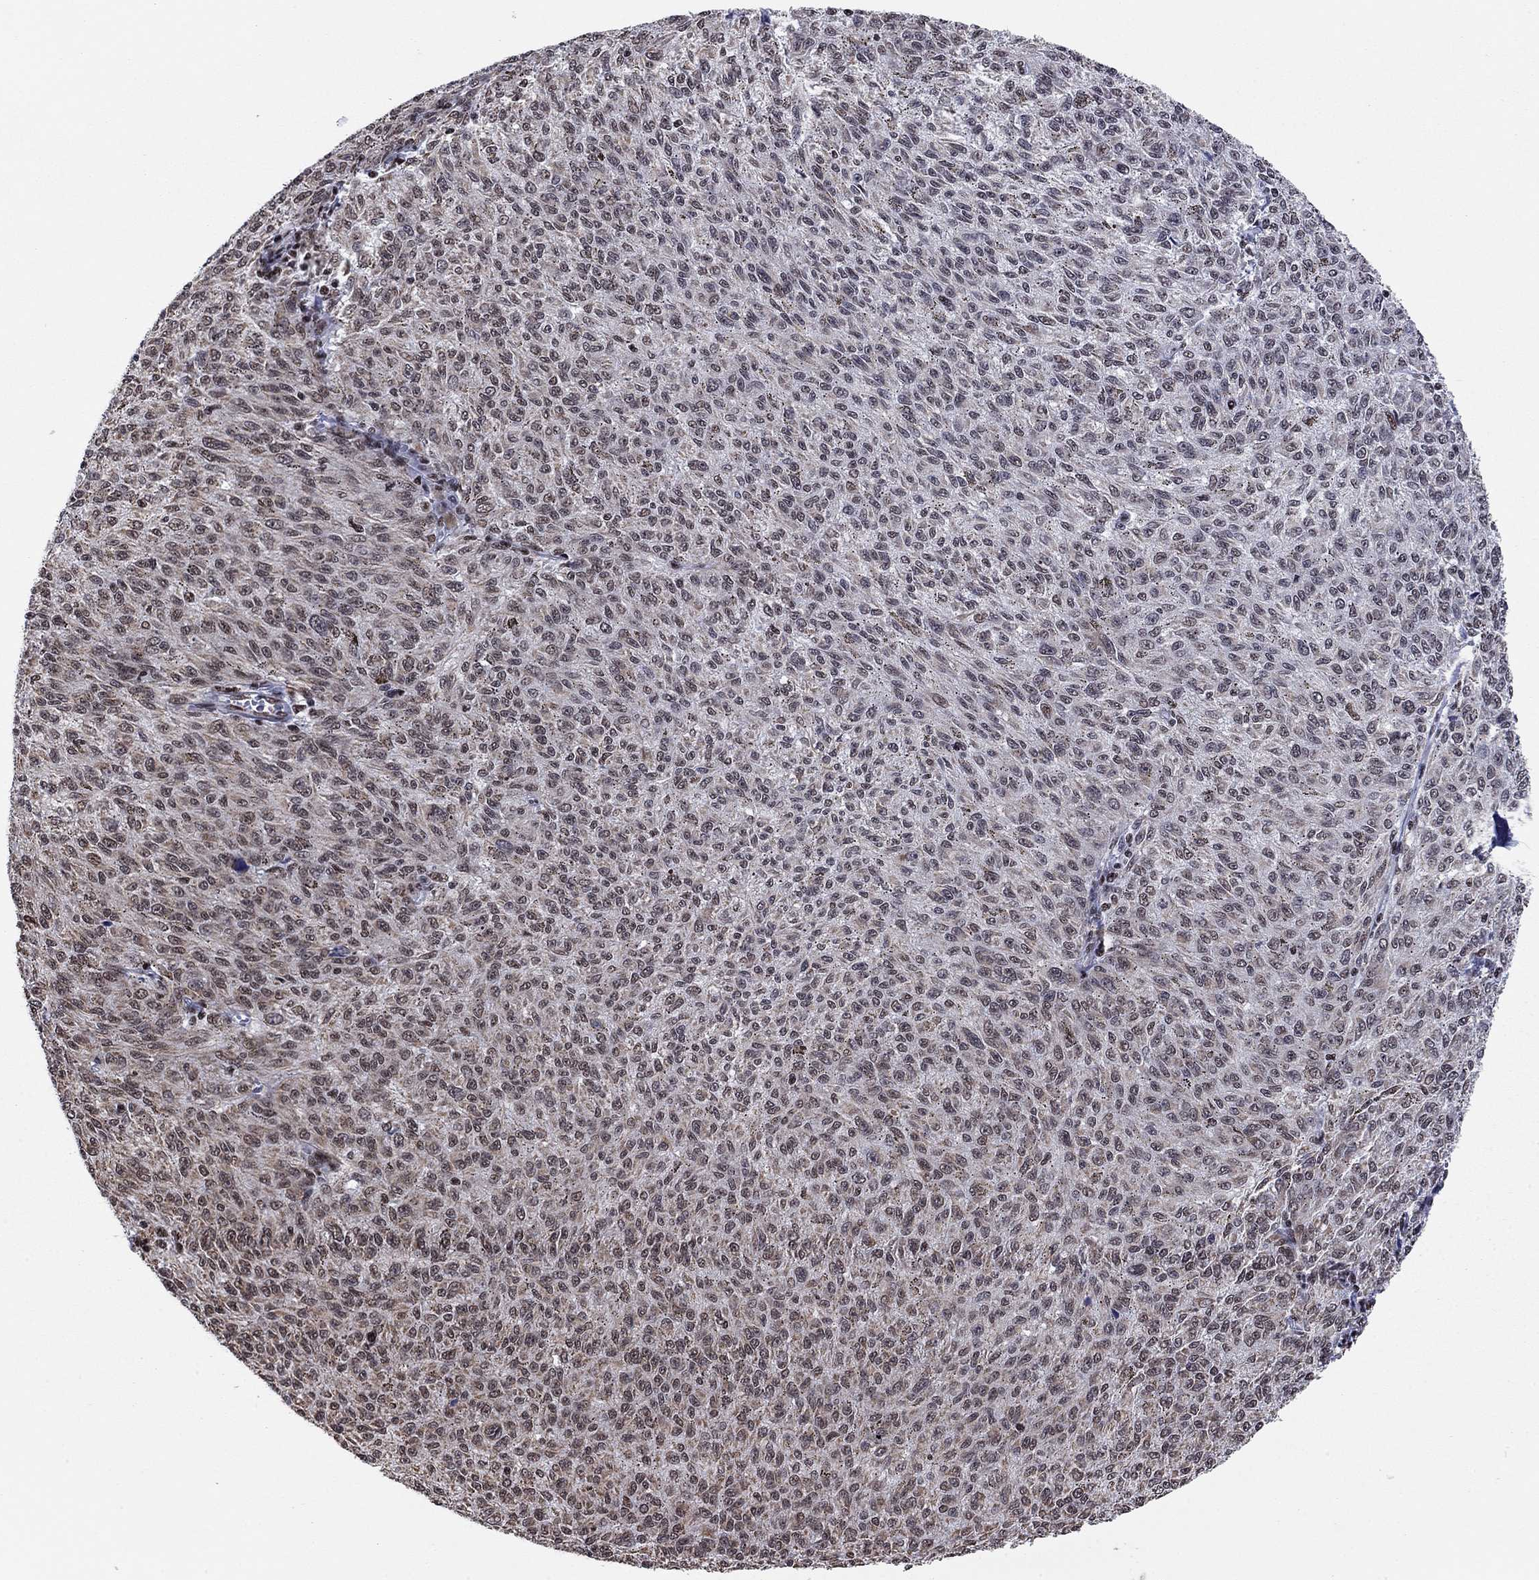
{"staining": {"intensity": "moderate", "quantity": "<25%", "location": "cytoplasmic/membranous,nuclear"}, "tissue": "melanoma", "cell_type": "Tumor cells", "image_type": "cancer", "snomed": [{"axis": "morphology", "description": "Malignant melanoma, NOS"}, {"axis": "topography", "description": "Skin"}], "caption": "Human melanoma stained with a protein marker shows moderate staining in tumor cells.", "gene": "N4BP2", "patient": {"sex": "female", "age": 72}}